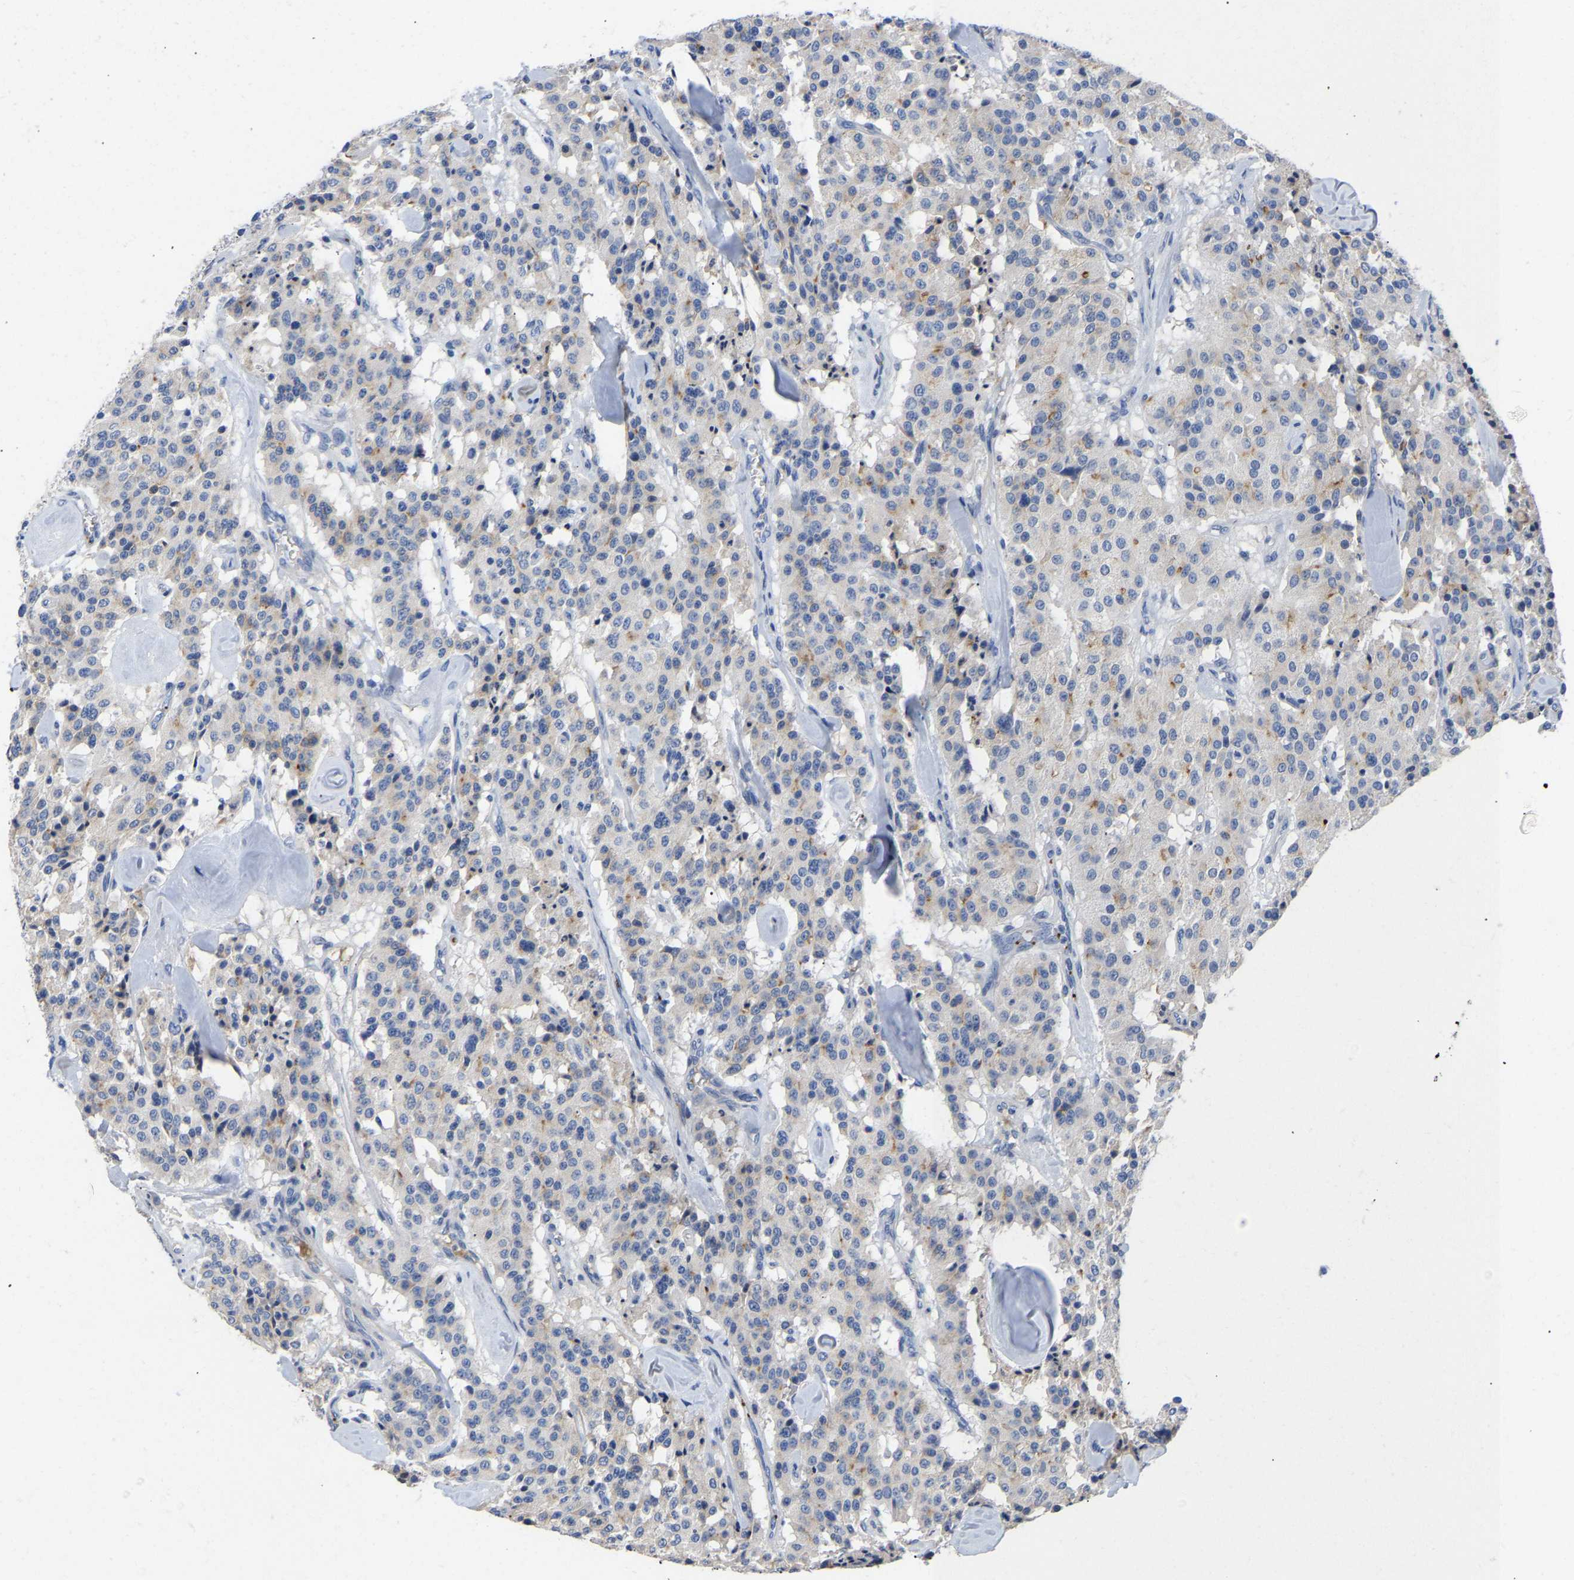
{"staining": {"intensity": "negative", "quantity": "none", "location": "none"}, "tissue": "carcinoid", "cell_type": "Tumor cells", "image_type": "cancer", "snomed": [{"axis": "morphology", "description": "Carcinoid, malignant, NOS"}, {"axis": "topography", "description": "Lung"}], "caption": "Immunohistochemistry of human malignant carcinoid shows no positivity in tumor cells.", "gene": "FGF18", "patient": {"sex": "male", "age": 30}}